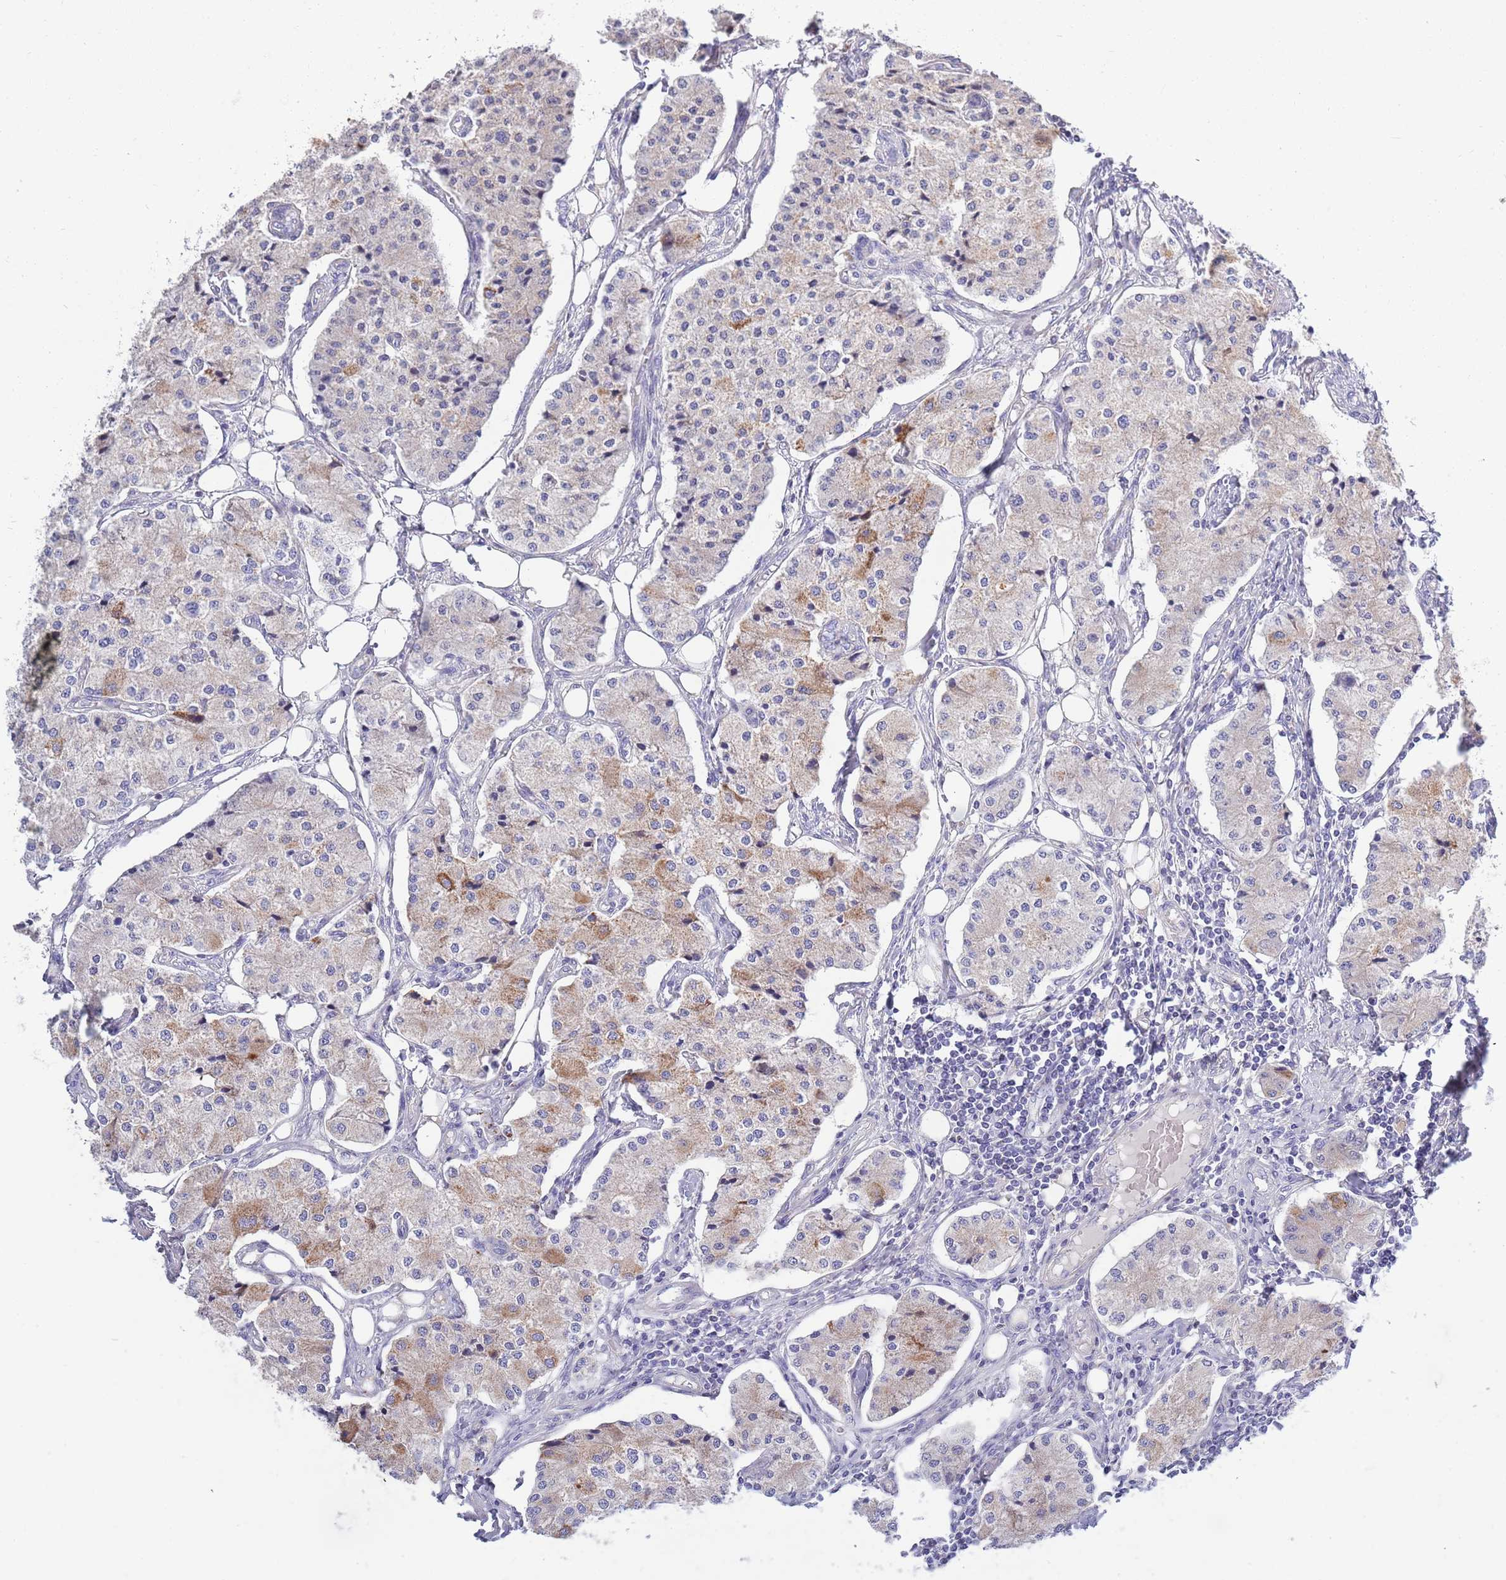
{"staining": {"intensity": "moderate", "quantity": "<25%", "location": "cytoplasmic/membranous"}, "tissue": "carcinoid", "cell_type": "Tumor cells", "image_type": "cancer", "snomed": [{"axis": "morphology", "description": "Carcinoid, malignant, NOS"}, {"axis": "topography", "description": "Colon"}], "caption": "Immunohistochemistry histopathology image of neoplastic tissue: human malignant carcinoid stained using immunohistochemistry reveals low levels of moderate protein expression localized specifically in the cytoplasmic/membranous of tumor cells, appearing as a cytoplasmic/membranous brown color.", "gene": "EMC8", "patient": {"sex": "female", "age": 52}}